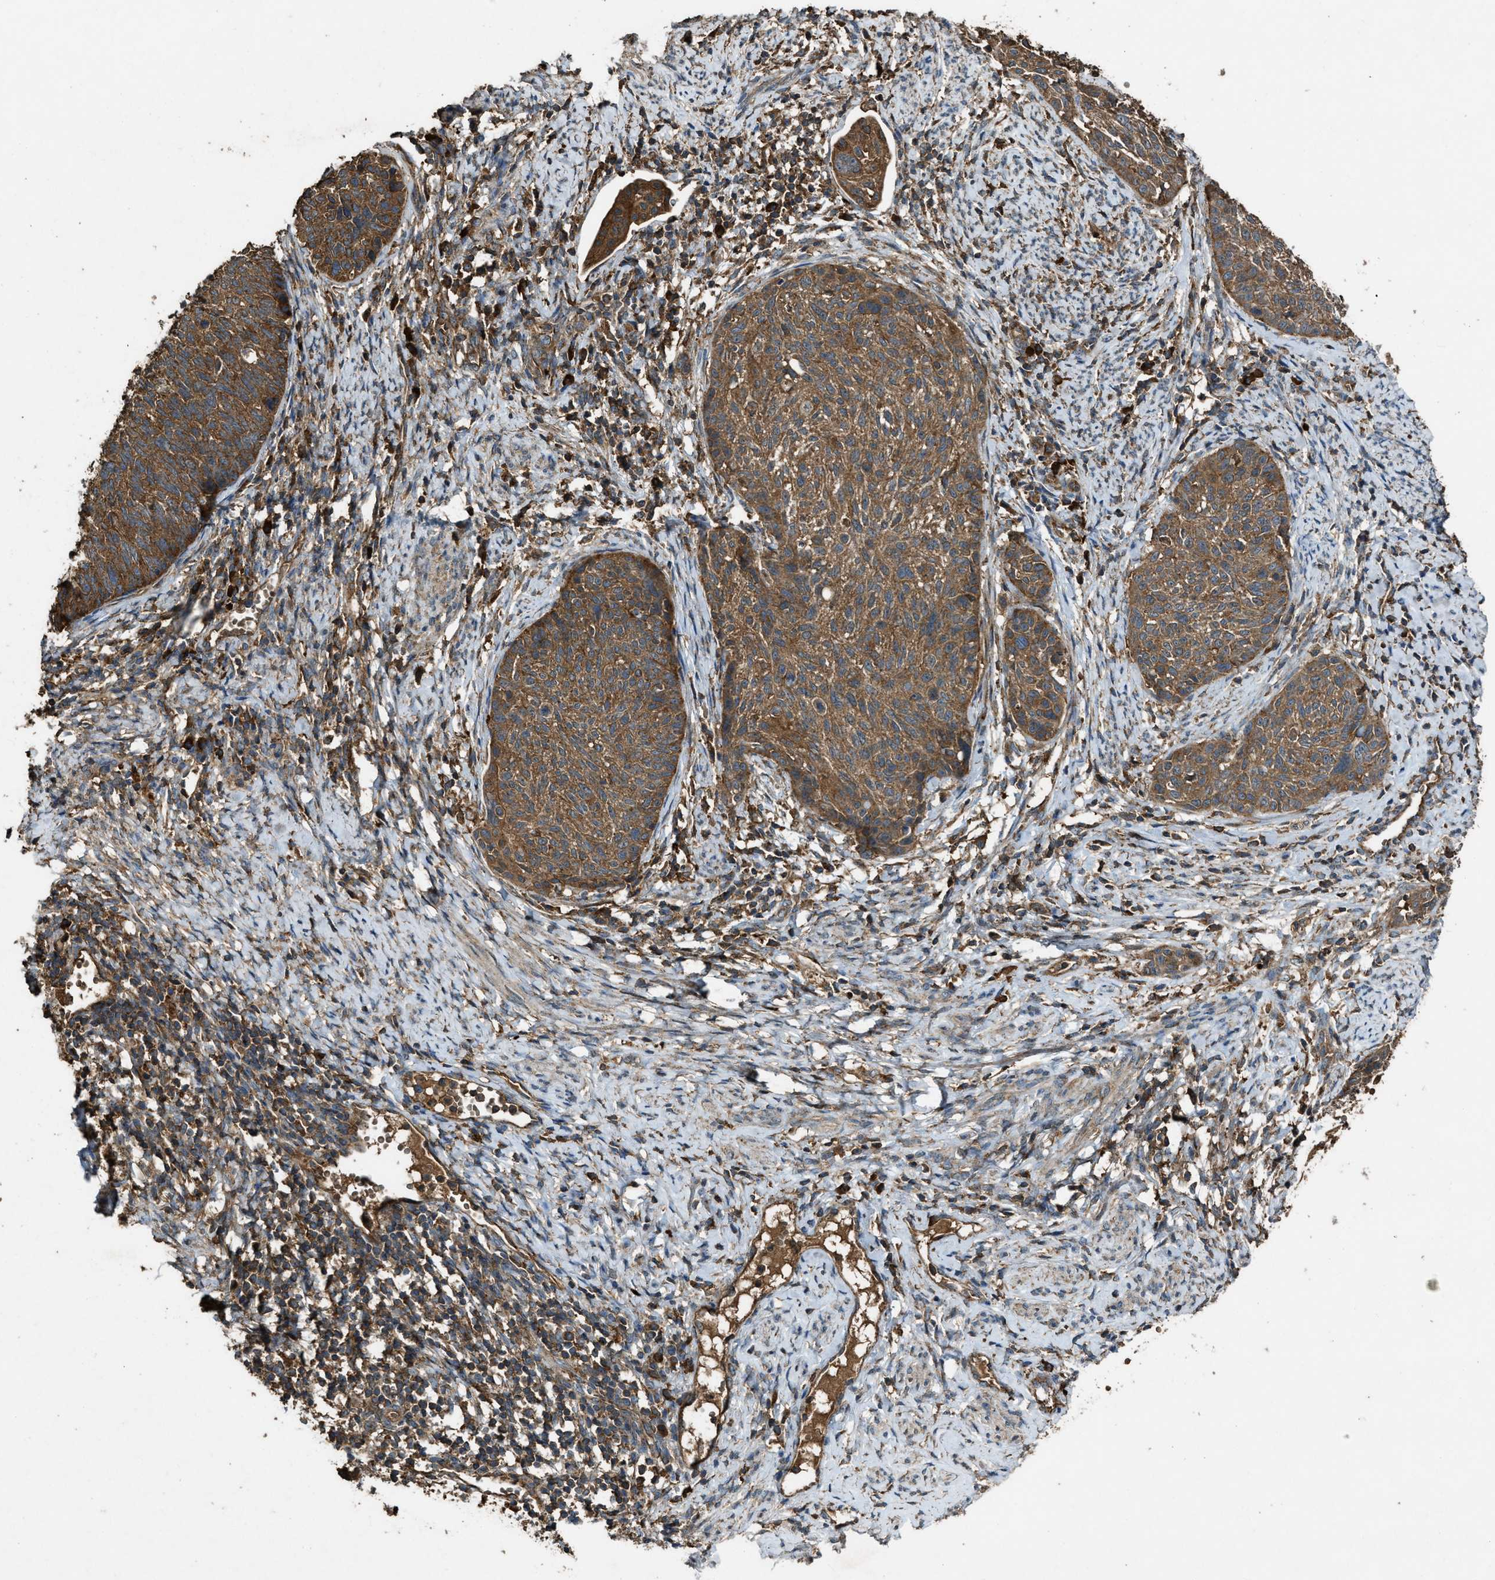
{"staining": {"intensity": "moderate", "quantity": ">75%", "location": "cytoplasmic/membranous"}, "tissue": "cervical cancer", "cell_type": "Tumor cells", "image_type": "cancer", "snomed": [{"axis": "morphology", "description": "Squamous cell carcinoma, NOS"}, {"axis": "topography", "description": "Cervix"}], "caption": "Immunohistochemical staining of squamous cell carcinoma (cervical) demonstrates medium levels of moderate cytoplasmic/membranous staining in about >75% of tumor cells. Ihc stains the protein of interest in brown and the nuclei are stained blue.", "gene": "MAP3K8", "patient": {"sex": "female", "age": 70}}